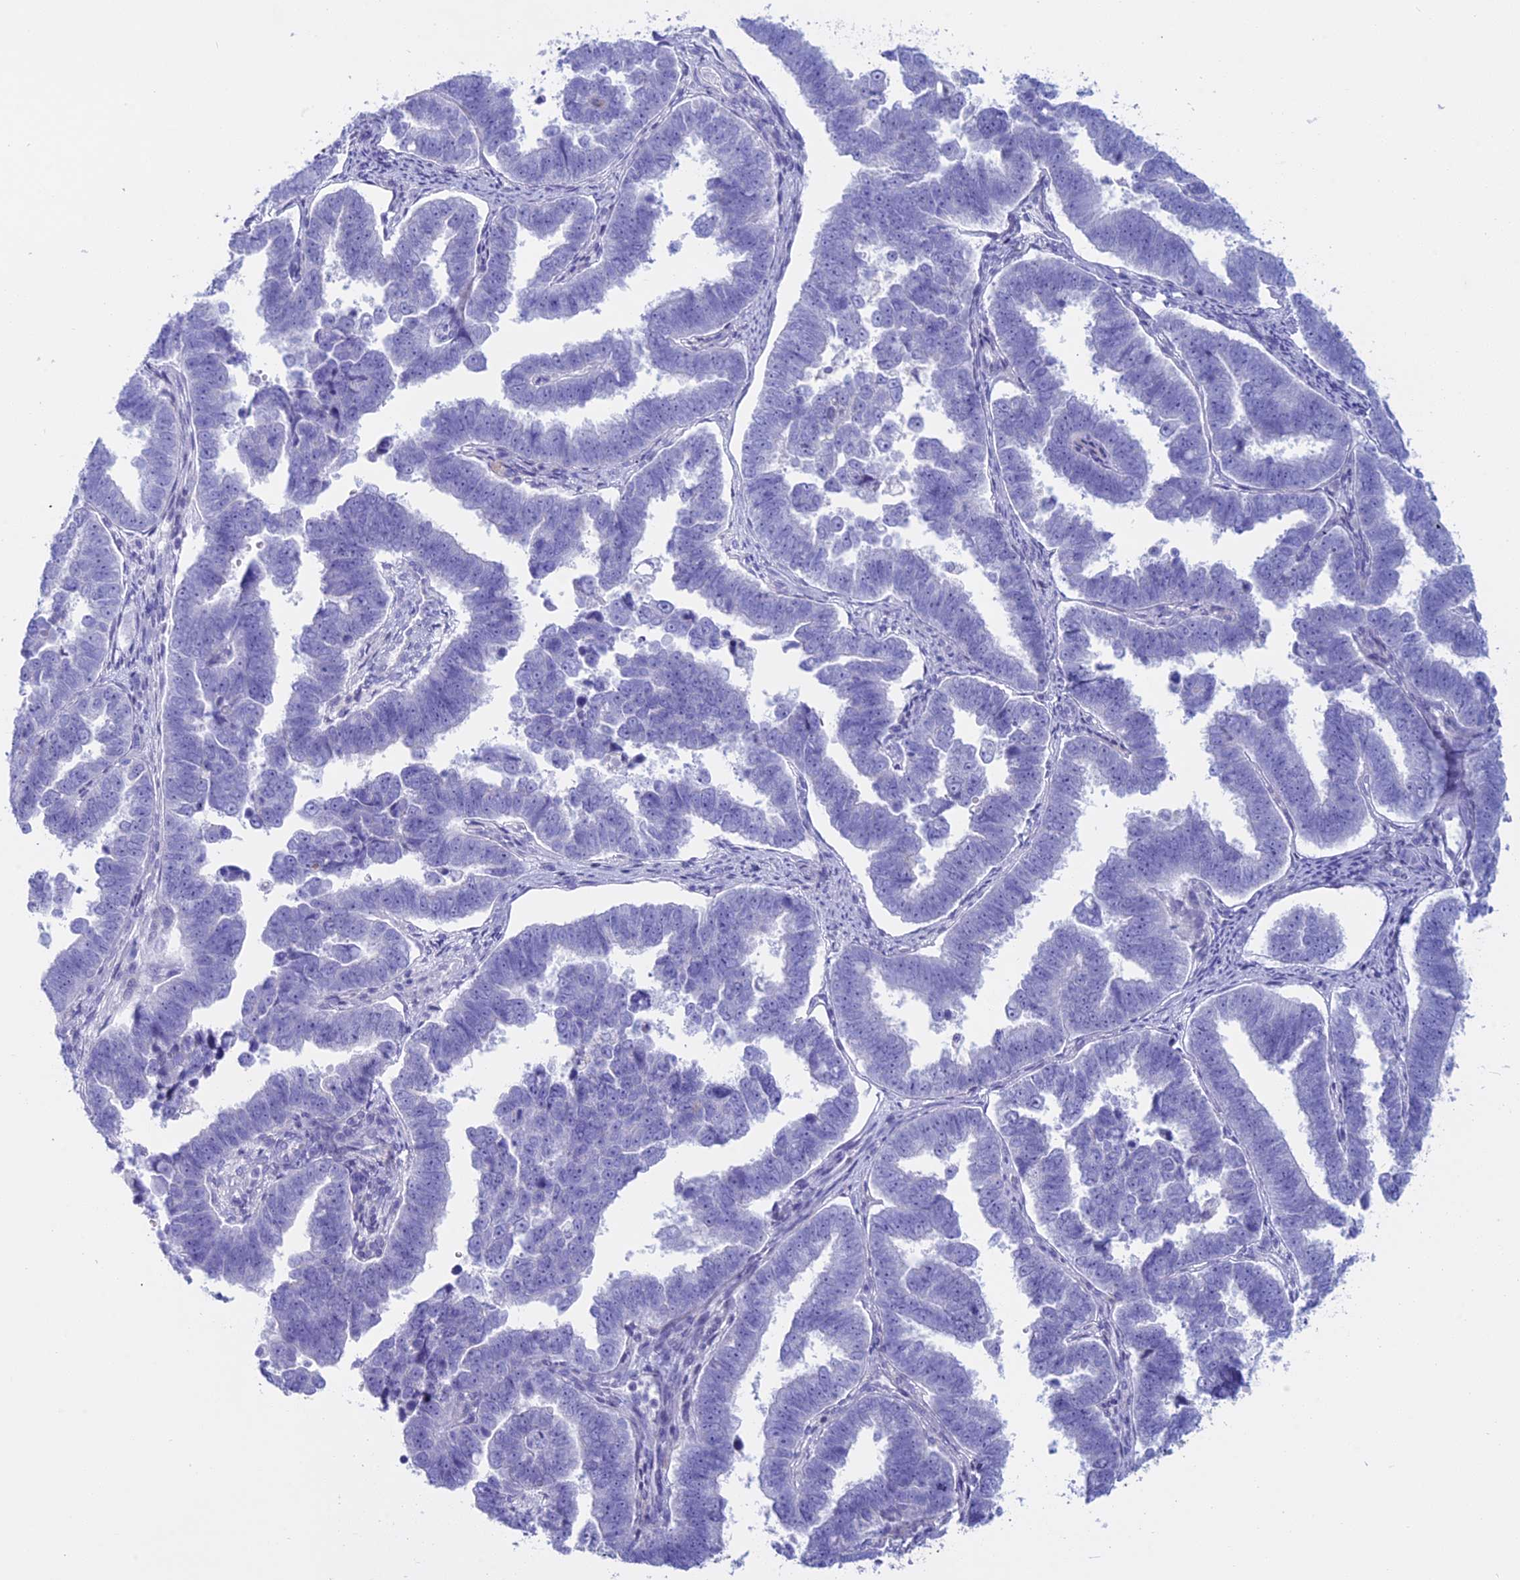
{"staining": {"intensity": "negative", "quantity": "none", "location": "none"}, "tissue": "endometrial cancer", "cell_type": "Tumor cells", "image_type": "cancer", "snomed": [{"axis": "morphology", "description": "Adenocarcinoma, NOS"}, {"axis": "topography", "description": "Endometrium"}], "caption": "Histopathology image shows no protein expression in tumor cells of endometrial adenocarcinoma tissue.", "gene": "RP1", "patient": {"sex": "female", "age": 75}}